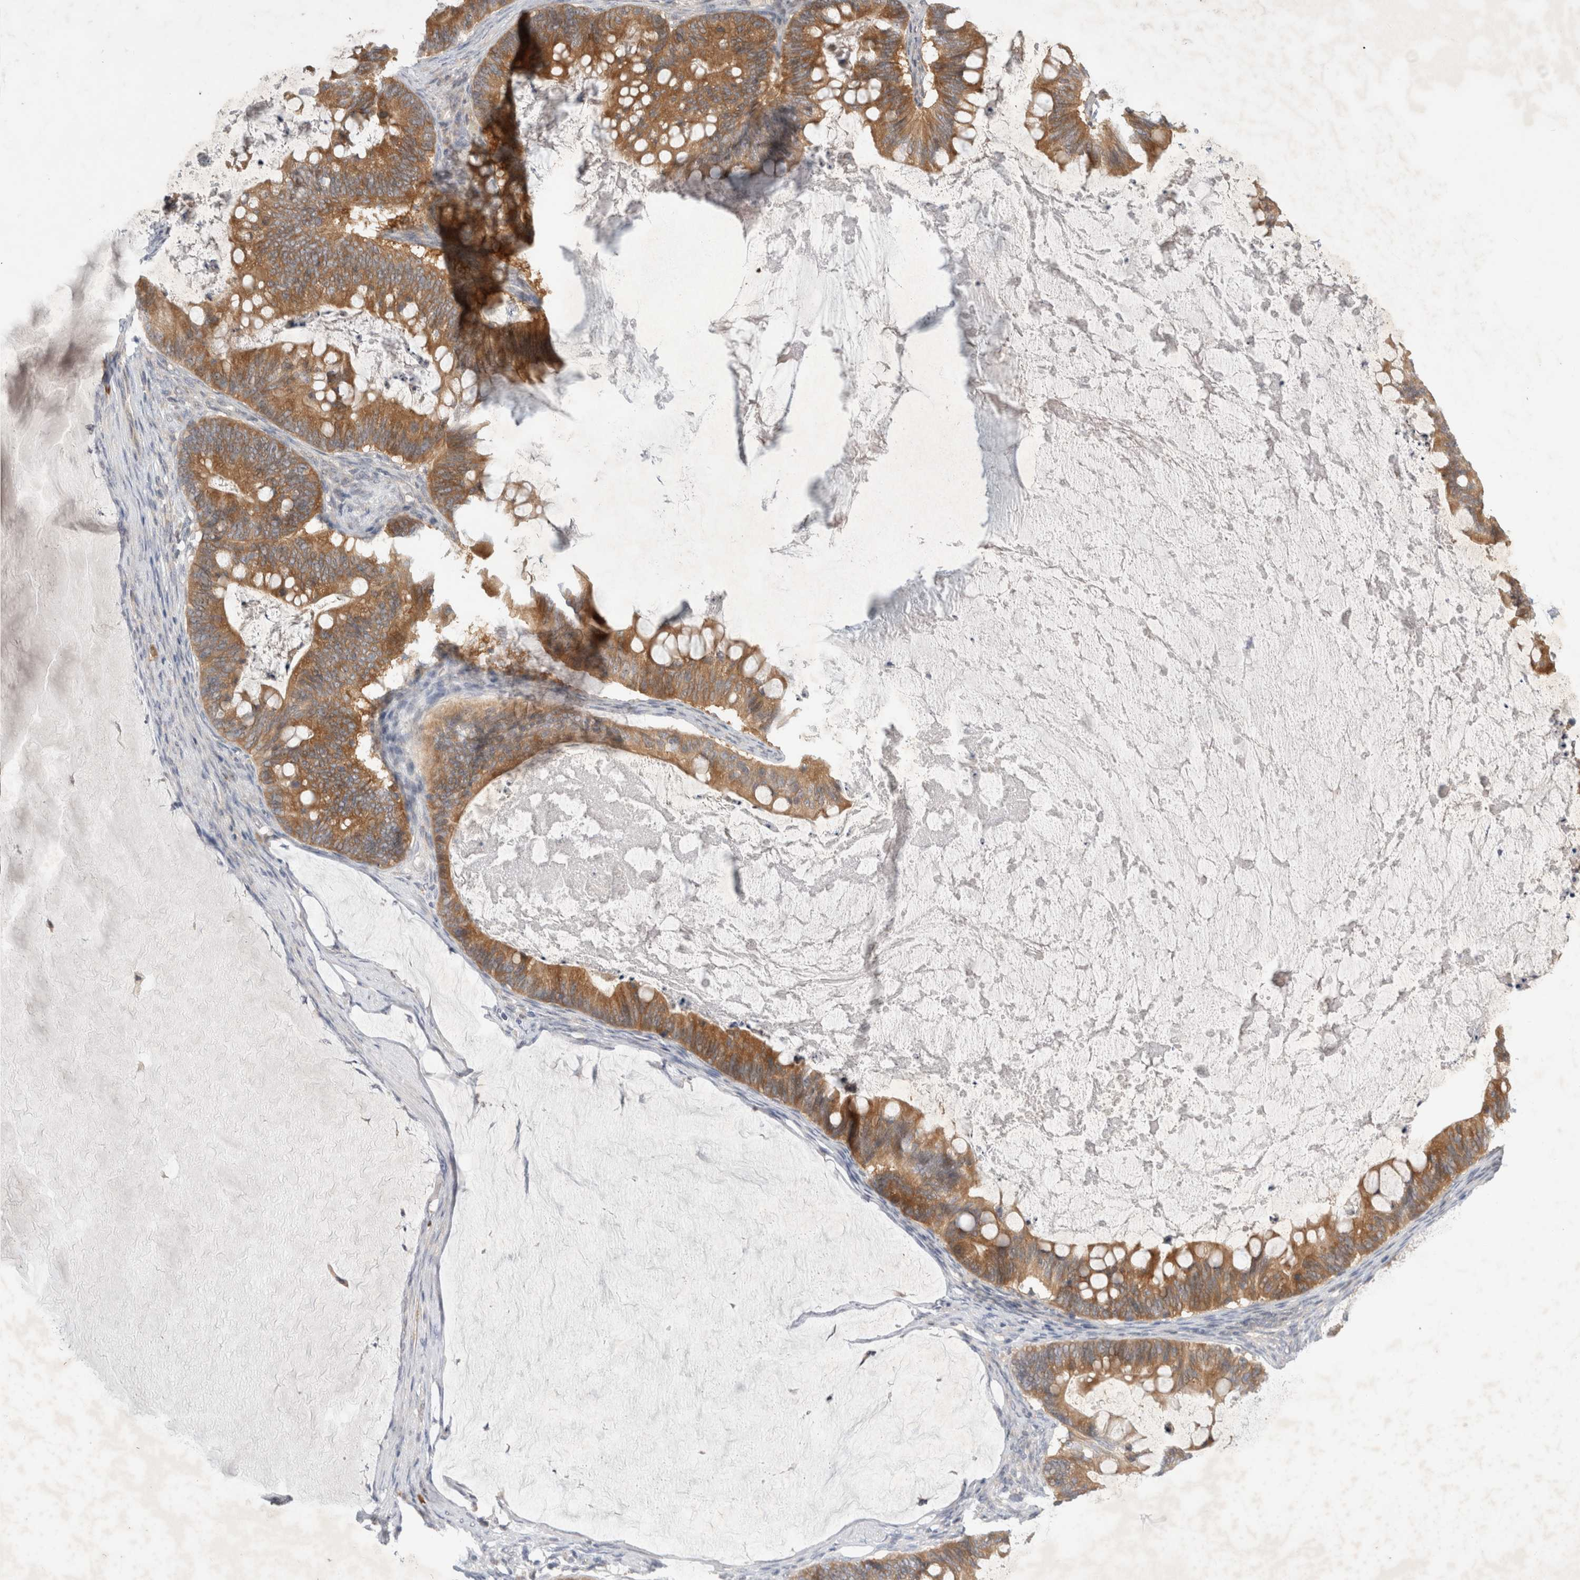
{"staining": {"intensity": "moderate", "quantity": ">75%", "location": "cytoplasmic/membranous"}, "tissue": "ovarian cancer", "cell_type": "Tumor cells", "image_type": "cancer", "snomed": [{"axis": "morphology", "description": "Cystadenocarcinoma, mucinous, NOS"}, {"axis": "topography", "description": "Ovary"}], "caption": "Brown immunohistochemical staining in mucinous cystadenocarcinoma (ovarian) shows moderate cytoplasmic/membranous expression in about >75% of tumor cells. (Stains: DAB (3,3'-diaminobenzidine) in brown, nuclei in blue, Microscopy: brightfield microscopy at high magnification).", "gene": "NEDD4L", "patient": {"sex": "female", "age": 61}}